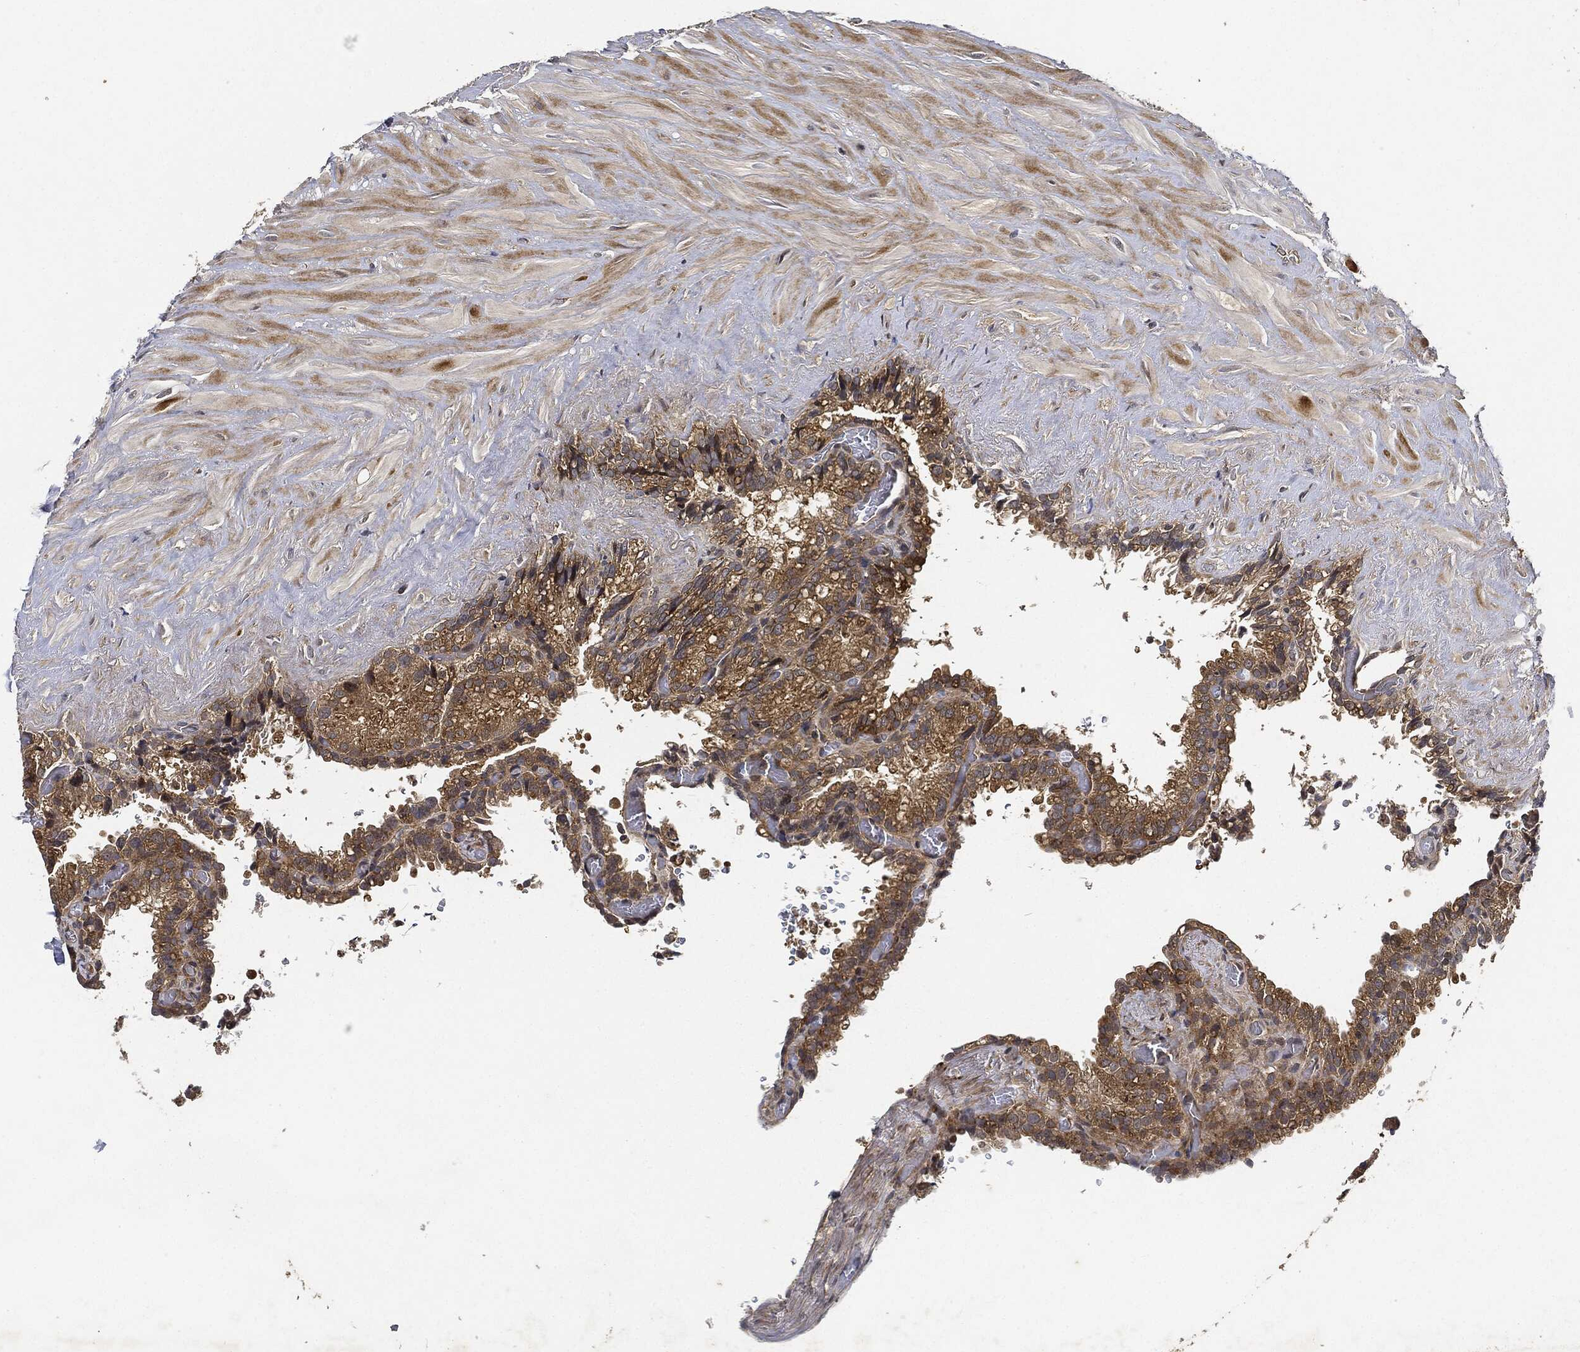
{"staining": {"intensity": "weak", "quantity": ">75%", "location": "cytoplasmic/membranous"}, "tissue": "seminal vesicle", "cell_type": "Glandular cells", "image_type": "normal", "snomed": [{"axis": "morphology", "description": "Normal tissue, NOS"}, {"axis": "topography", "description": "Seminal veicle"}], "caption": "Protein expression analysis of normal seminal vesicle shows weak cytoplasmic/membranous staining in about >75% of glandular cells. Using DAB (3,3'-diaminobenzidine) (brown) and hematoxylin (blue) stains, captured at high magnification using brightfield microscopy.", "gene": "MLST8", "patient": {"sex": "male", "age": 67}}